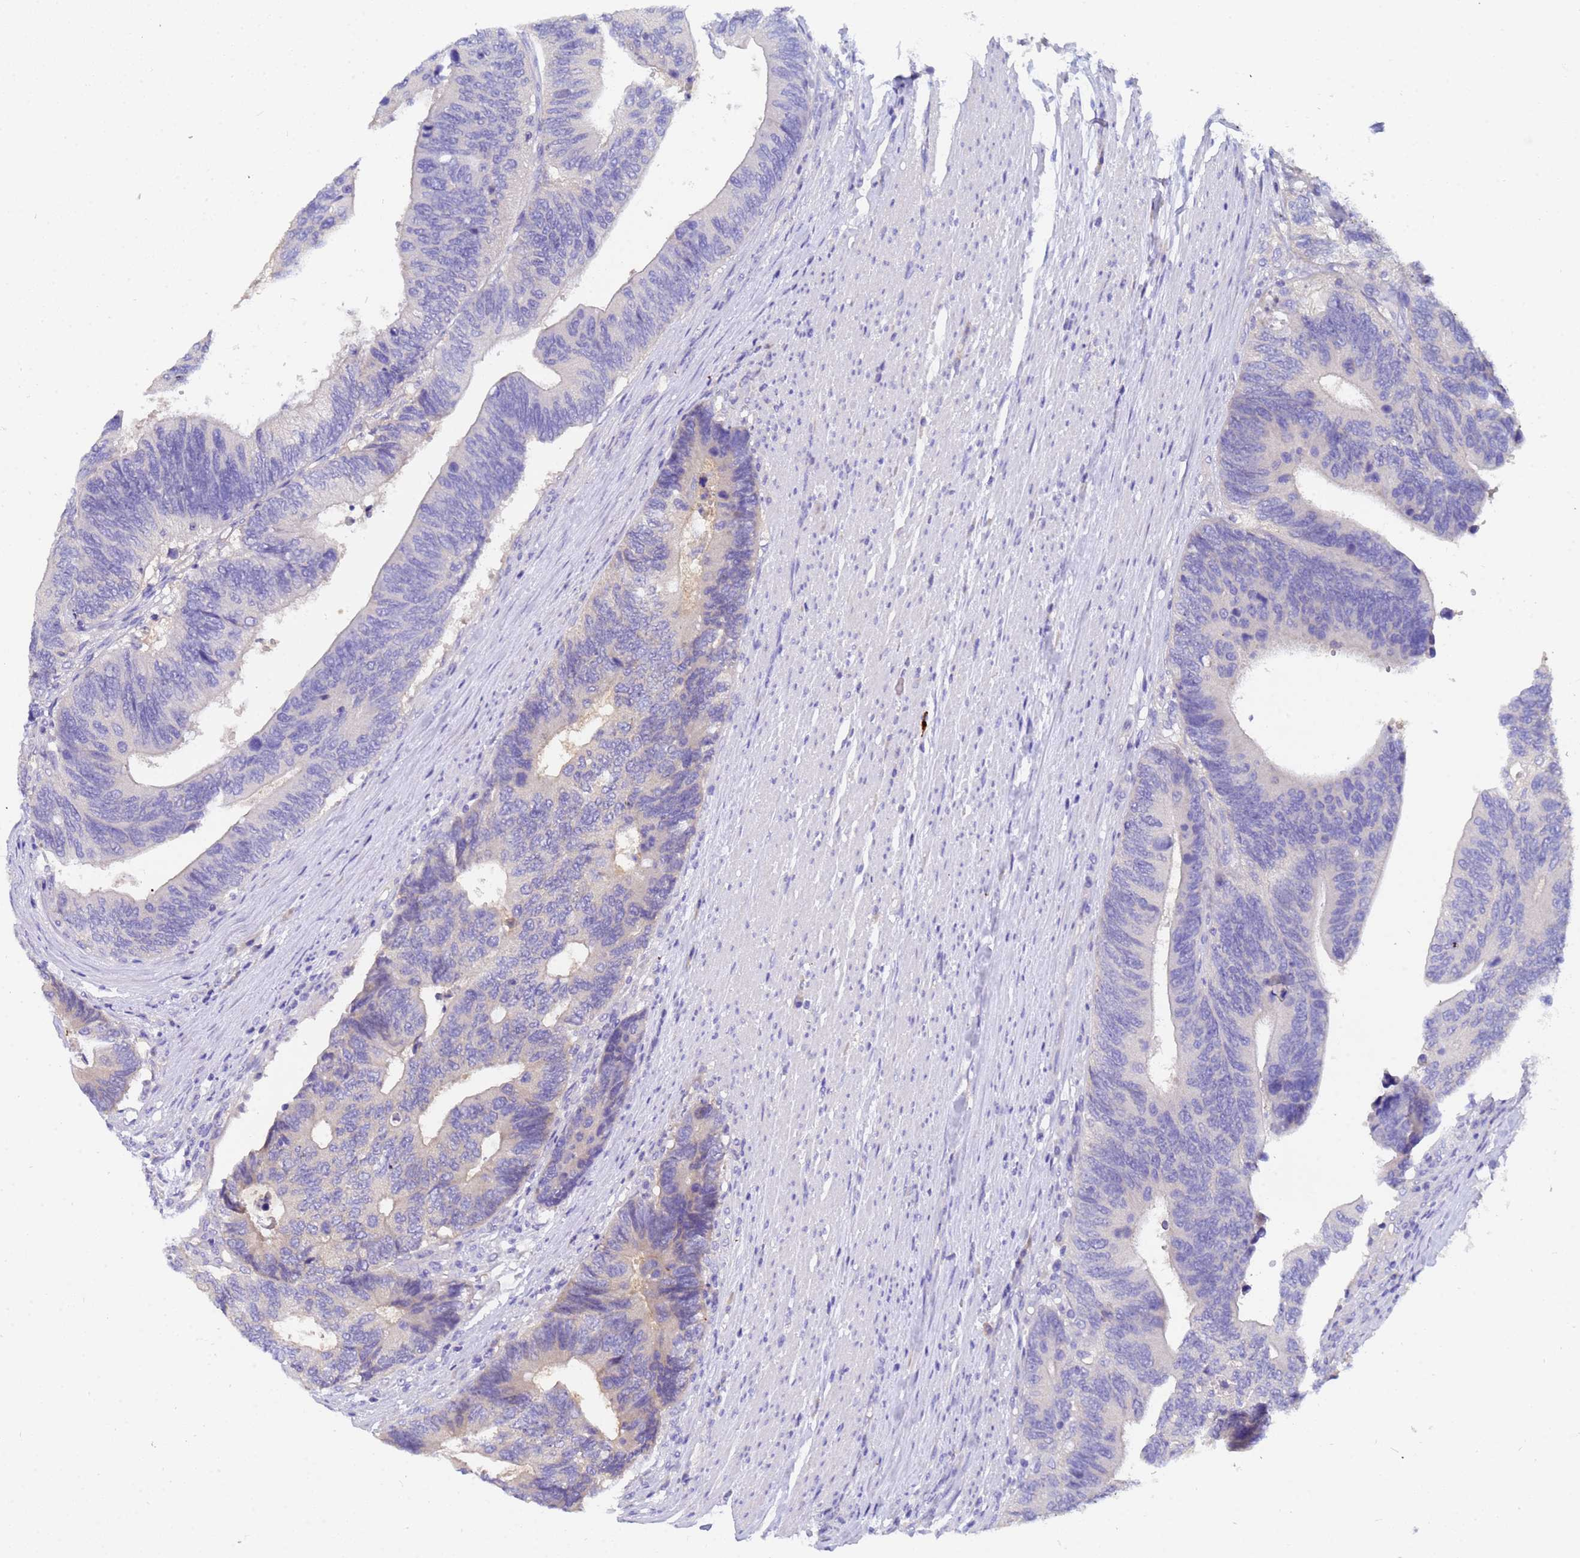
{"staining": {"intensity": "negative", "quantity": "none", "location": "none"}, "tissue": "colorectal cancer", "cell_type": "Tumor cells", "image_type": "cancer", "snomed": [{"axis": "morphology", "description": "Adenocarcinoma, NOS"}, {"axis": "topography", "description": "Colon"}], "caption": "The image demonstrates no significant staining in tumor cells of colorectal cancer (adenocarcinoma).", "gene": "UBE2O", "patient": {"sex": "male", "age": 87}}